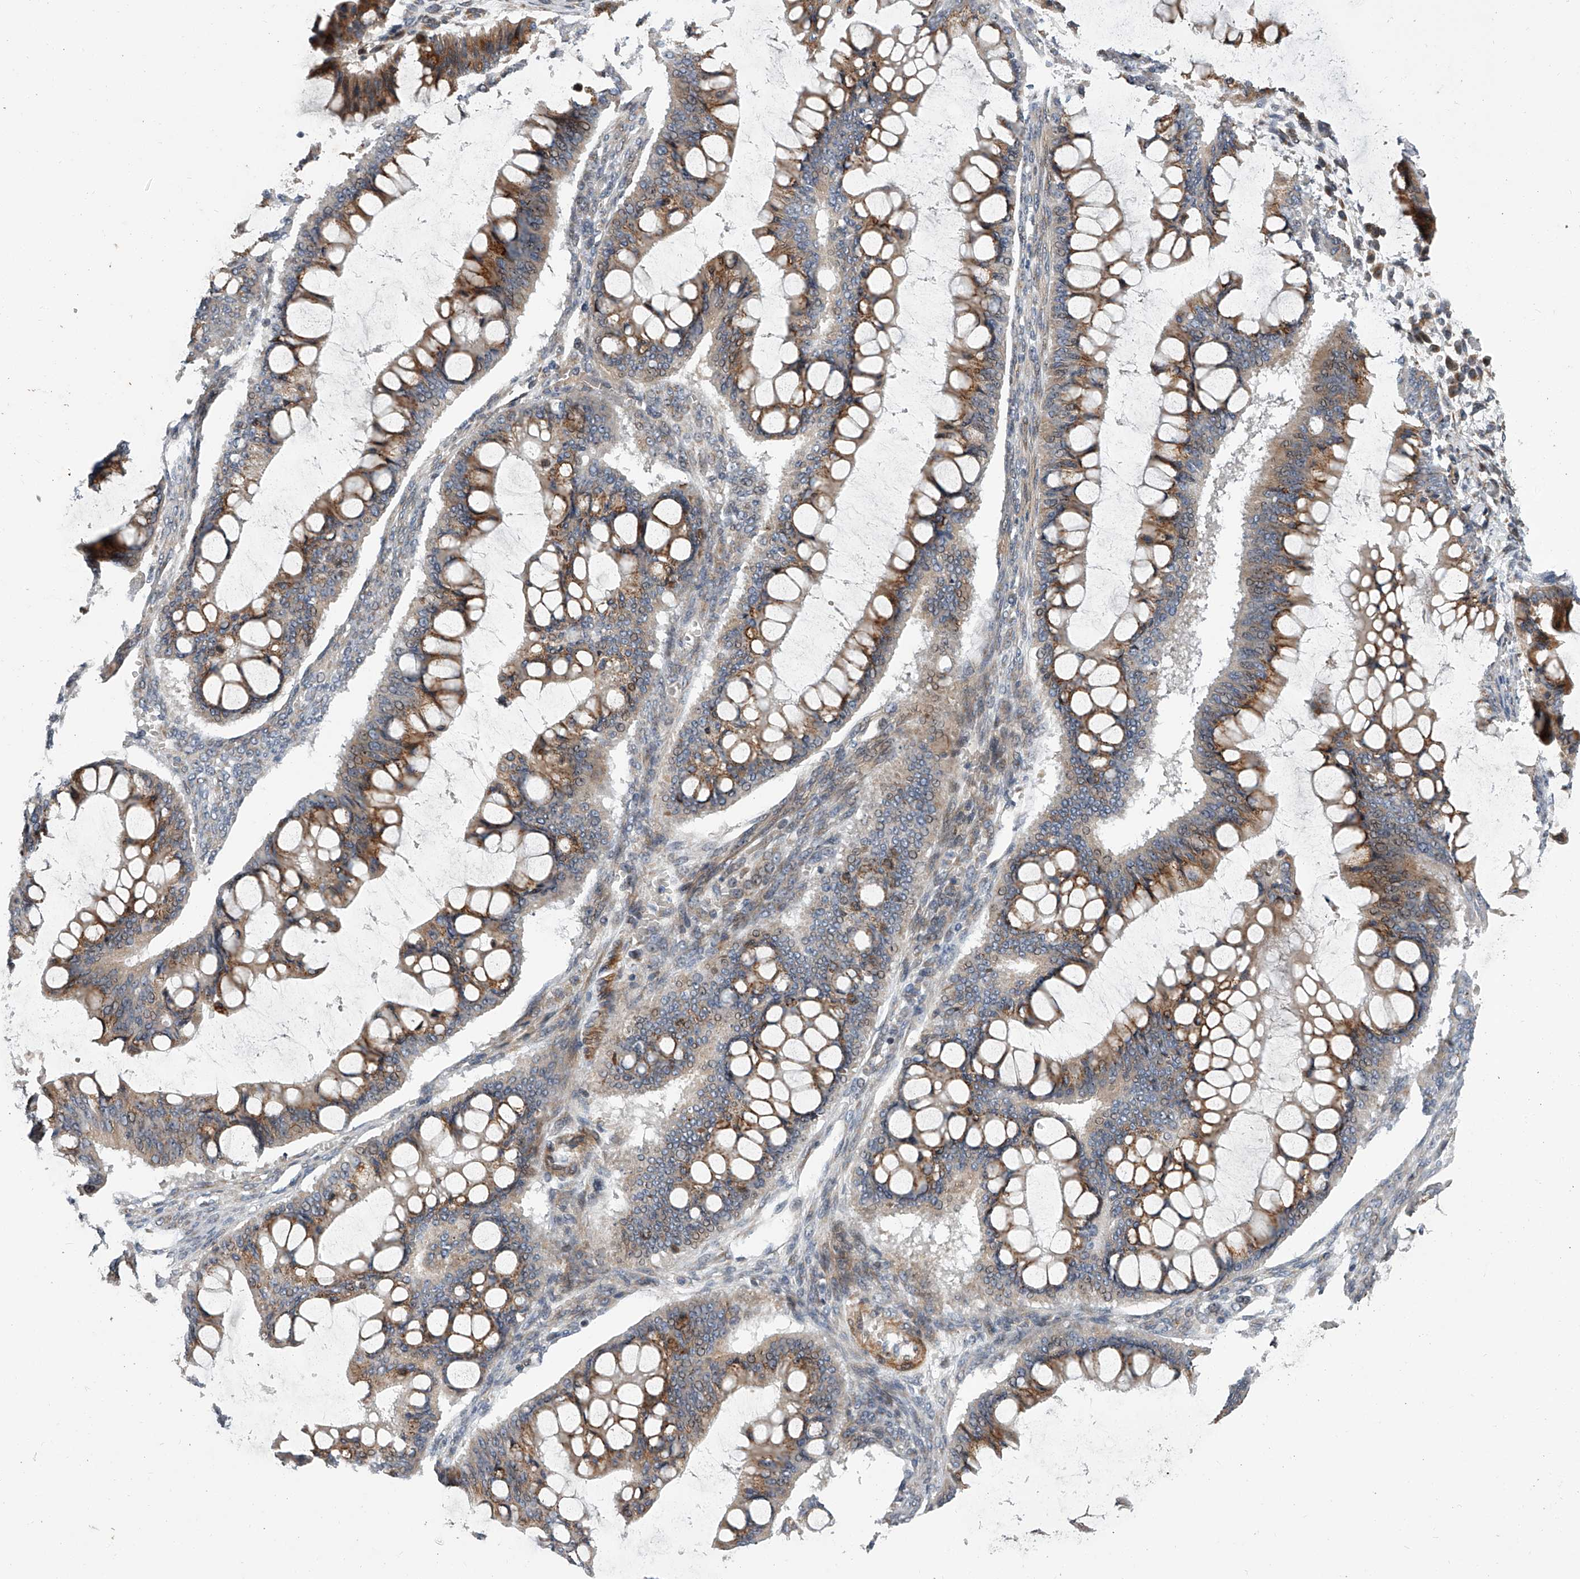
{"staining": {"intensity": "moderate", "quantity": ">75%", "location": "cytoplasmic/membranous"}, "tissue": "ovarian cancer", "cell_type": "Tumor cells", "image_type": "cancer", "snomed": [{"axis": "morphology", "description": "Cystadenocarcinoma, mucinous, NOS"}, {"axis": "topography", "description": "Ovary"}], "caption": "Ovarian cancer tissue exhibits moderate cytoplasmic/membranous staining in approximately >75% of tumor cells, visualized by immunohistochemistry.", "gene": "DLGAP2", "patient": {"sex": "female", "age": 73}}